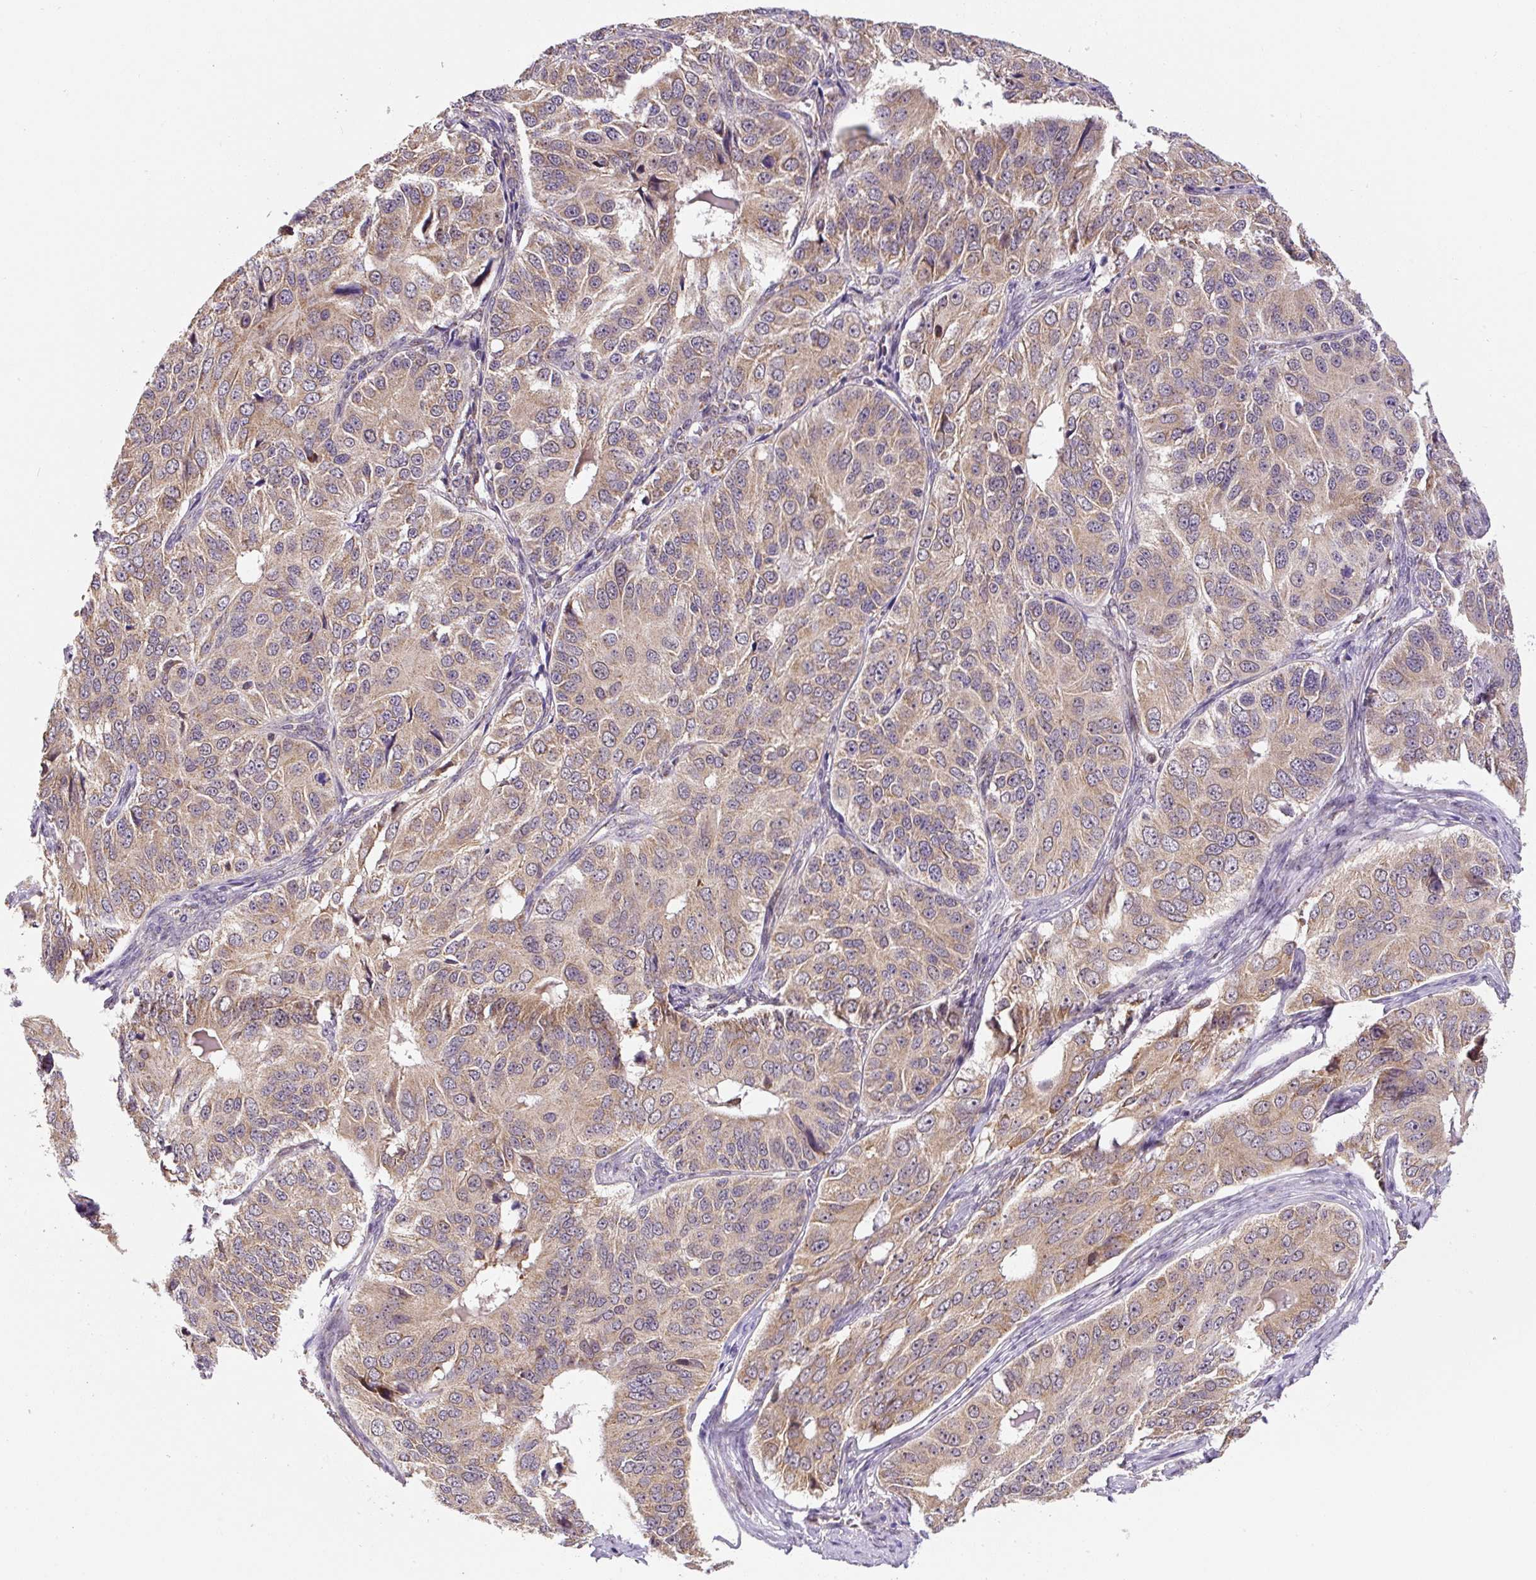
{"staining": {"intensity": "moderate", "quantity": ">75%", "location": "cytoplasmic/membranous"}, "tissue": "ovarian cancer", "cell_type": "Tumor cells", "image_type": "cancer", "snomed": [{"axis": "morphology", "description": "Carcinoma, endometroid"}, {"axis": "topography", "description": "Ovary"}], "caption": "Immunohistochemistry staining of ovarian cancer (endometroid carcinoma), which reveals medium levels of moderate cytoplasmic/membranous positivity in about >75% of tumor cells indicating moderate cytoplasmic/membranous protein expression. The staining was performed using DAB (brown) for protein detection and nuclei were counterstained in hematoxylin (blue).", "gene": "MFSD9", "patient": {"sex": "female", "age": 51}}